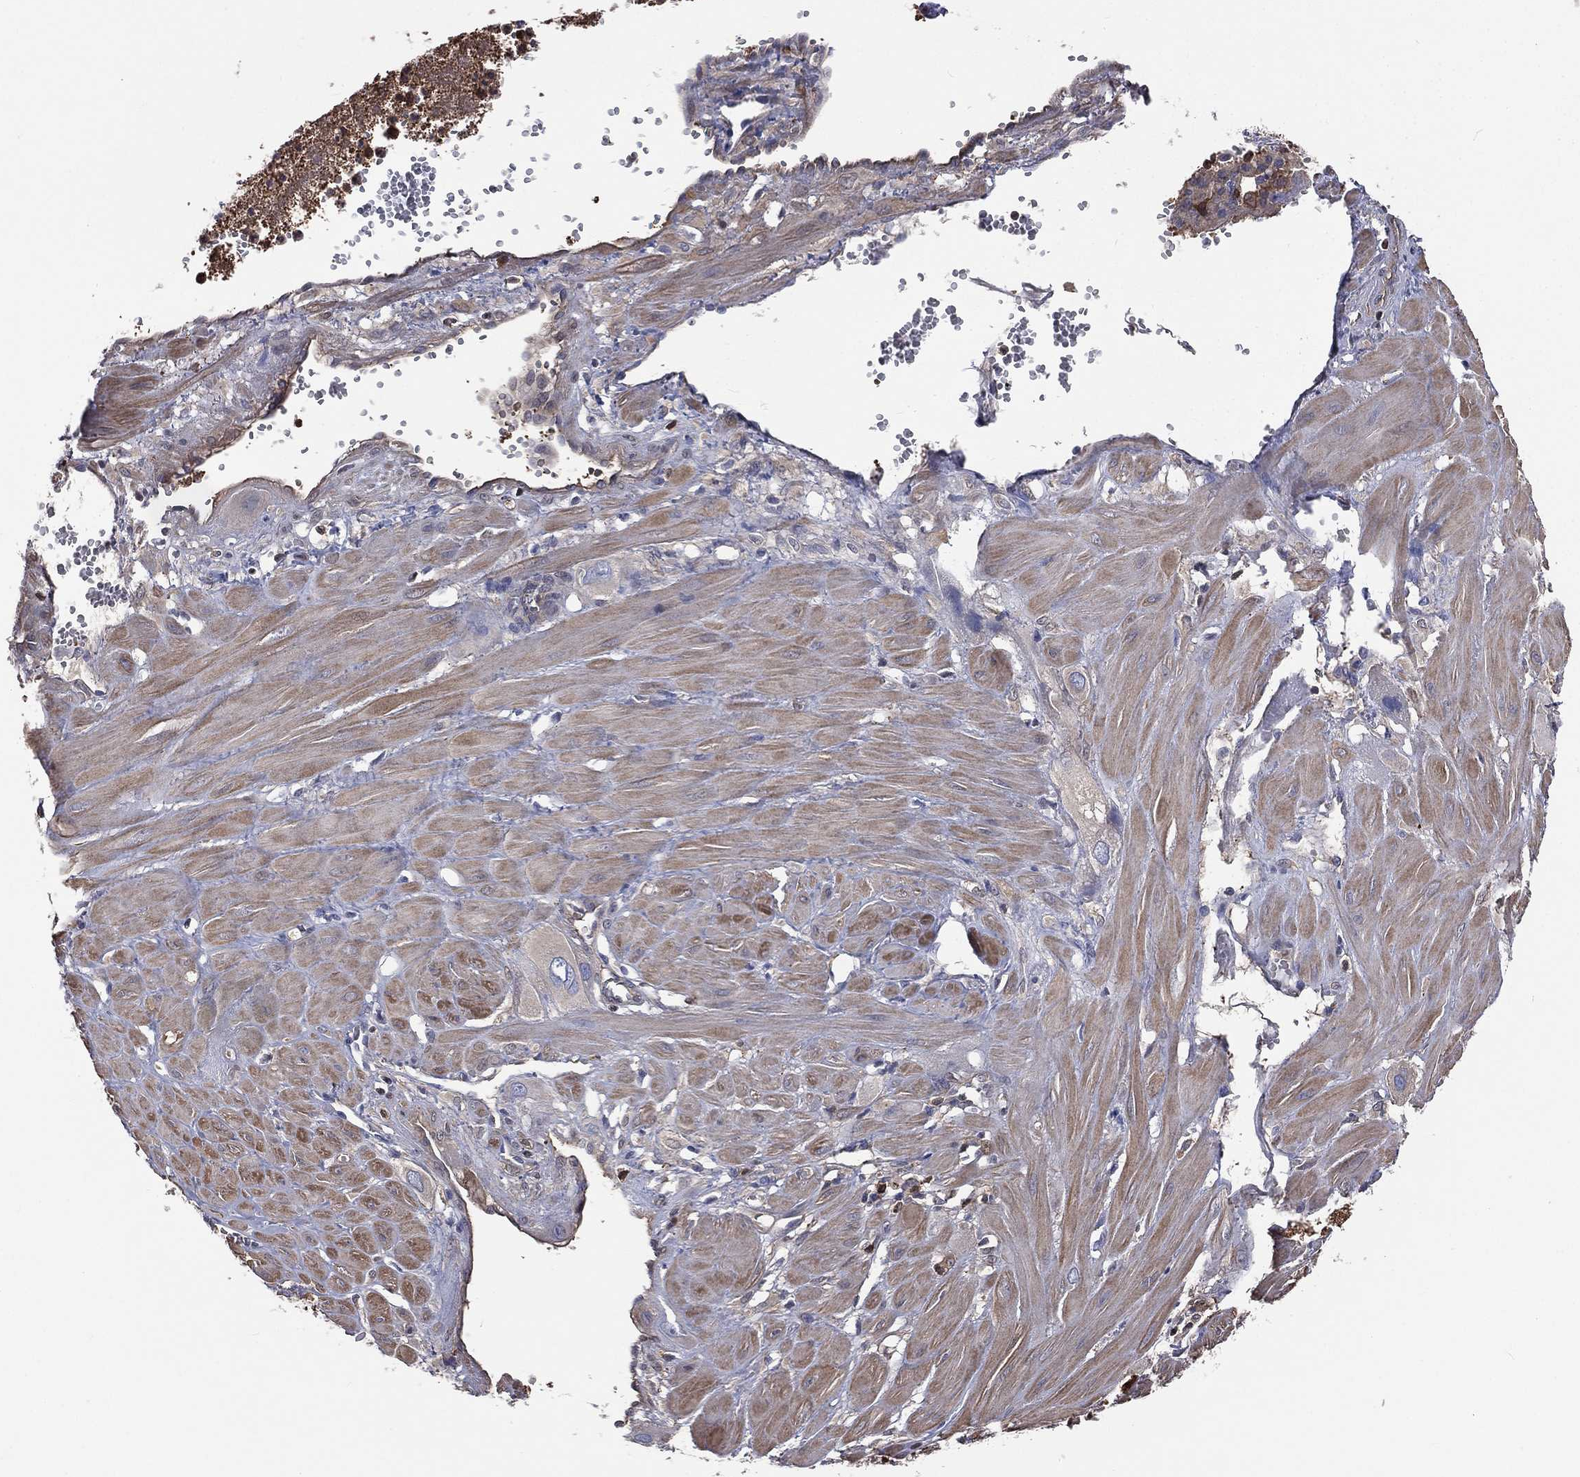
{"staining": {"intensity": "negative", "quantity": "none", "location": "none"}, "tissue": "cervical cancer", "cell_type": "Tumor cells", "image_type": "cancer", "snomed": [{"axis": "morphology", "description": "Squamous cell carcinoma, NOS"}, {"axis": "topography", "description": "Cervix"}], "caption": "This histopathology image is of squamous cell carcinoma (cervical) stained with immunohistochemistry to label a protein in brown with the nuclei are counter-stained blue. There is no positivity in tumor cells.", "gene": "TBC1D2", "patient": {"sex": "female", "age": 34}}